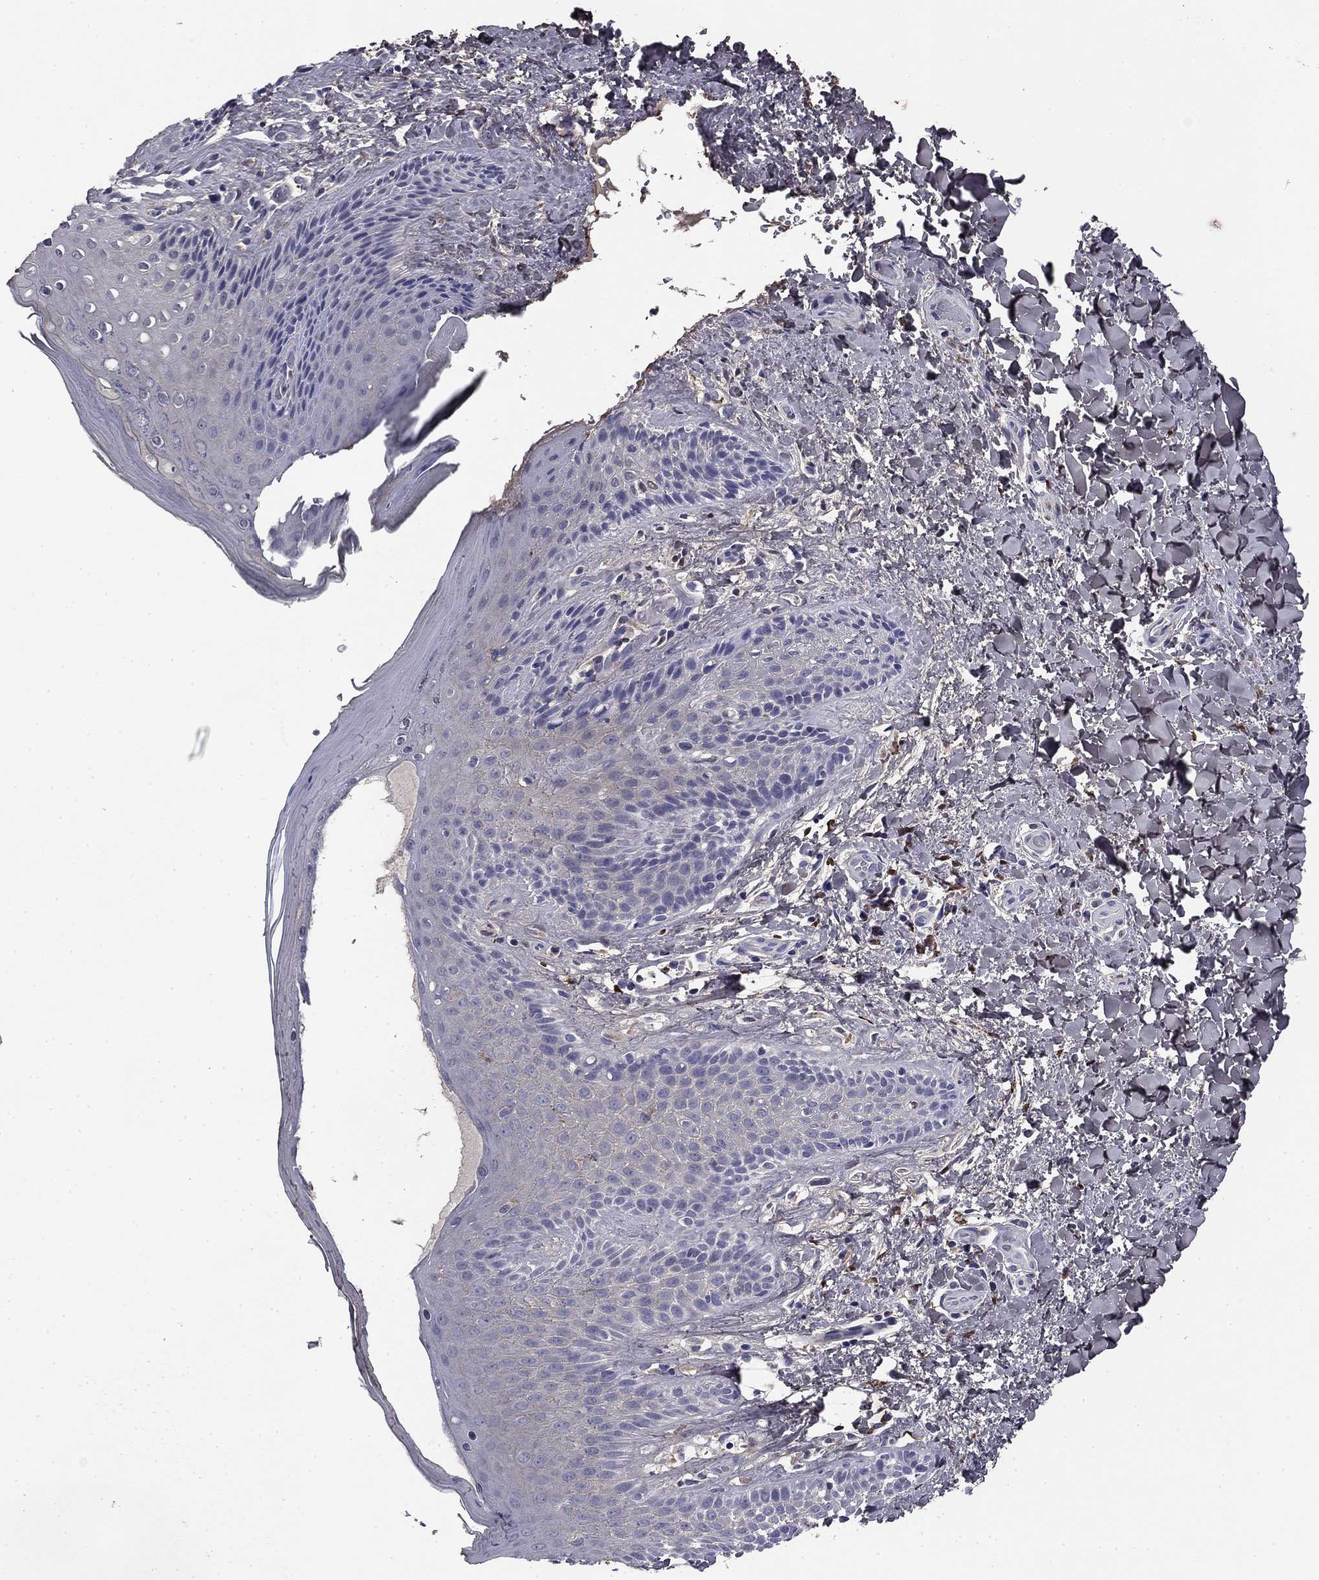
{"staining": {"intensity": "negative", "quantity": "none", "location": "none"}, "tissue": "skin", "cell_type": "Epidermal cells", "image_type": "normal", "snomed": [{"axis": "morphology", "description": "Normal tissue, NOS"}, {"axis": "topography", "description": "Anal"}], "caption": "A histopathology image of human skin is negative for staining in epidermal cells. Nuclei are stained in blue.", "gene": "COL2A1", "patient": {"sex": "male", "age": 36}}